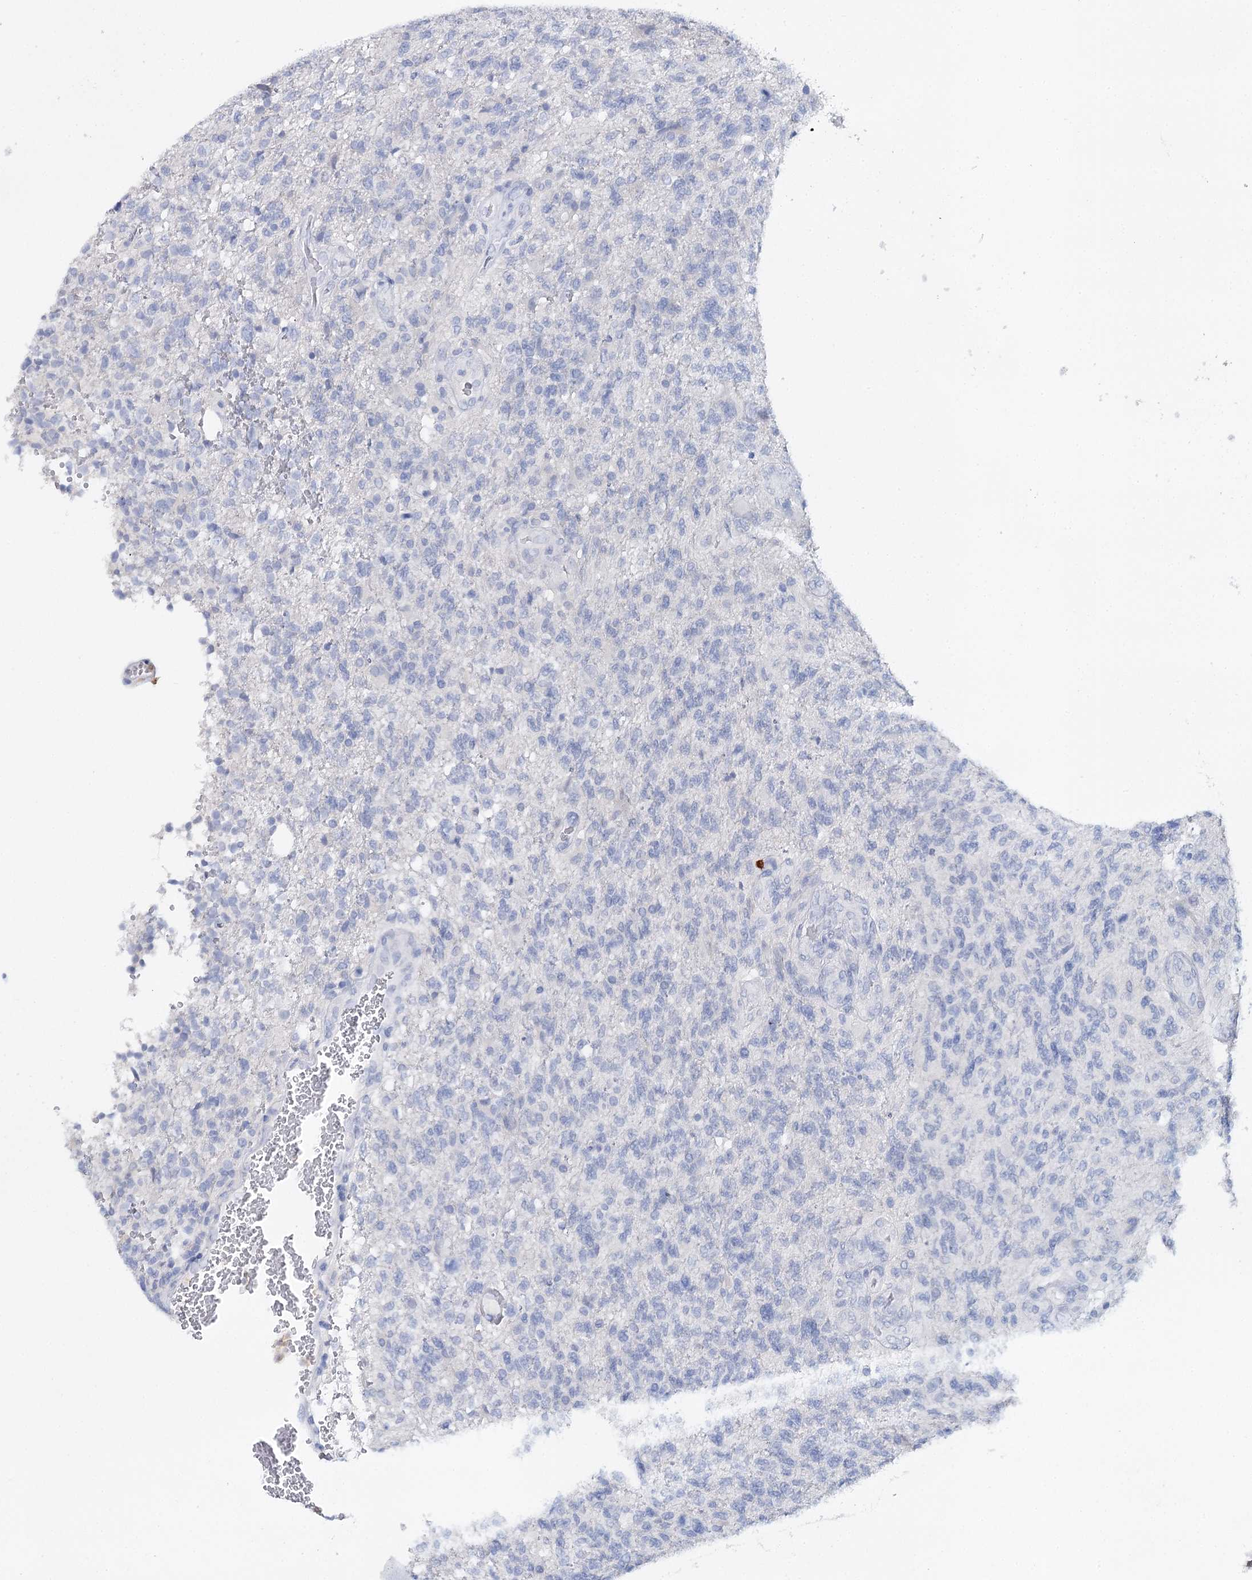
{"staining": {"intensity": "negative", "quantity": "none", "location": "none"}, "tissue": "glioma", "cell_type": "Tumor cells", "image_type": "cancer", "snomed": [{"axis": "morphology", "description": "Glioma, malignant, High grade"}, {"axis": "topography", "description": "Brain"}], "caption": "Immunohistochemical staining of human high-grade glioma (malignant) exhibits no significant positivity in tumor cells.", "gene": "CEACAM8", "patient": {"sex": "male", "age": 56}}